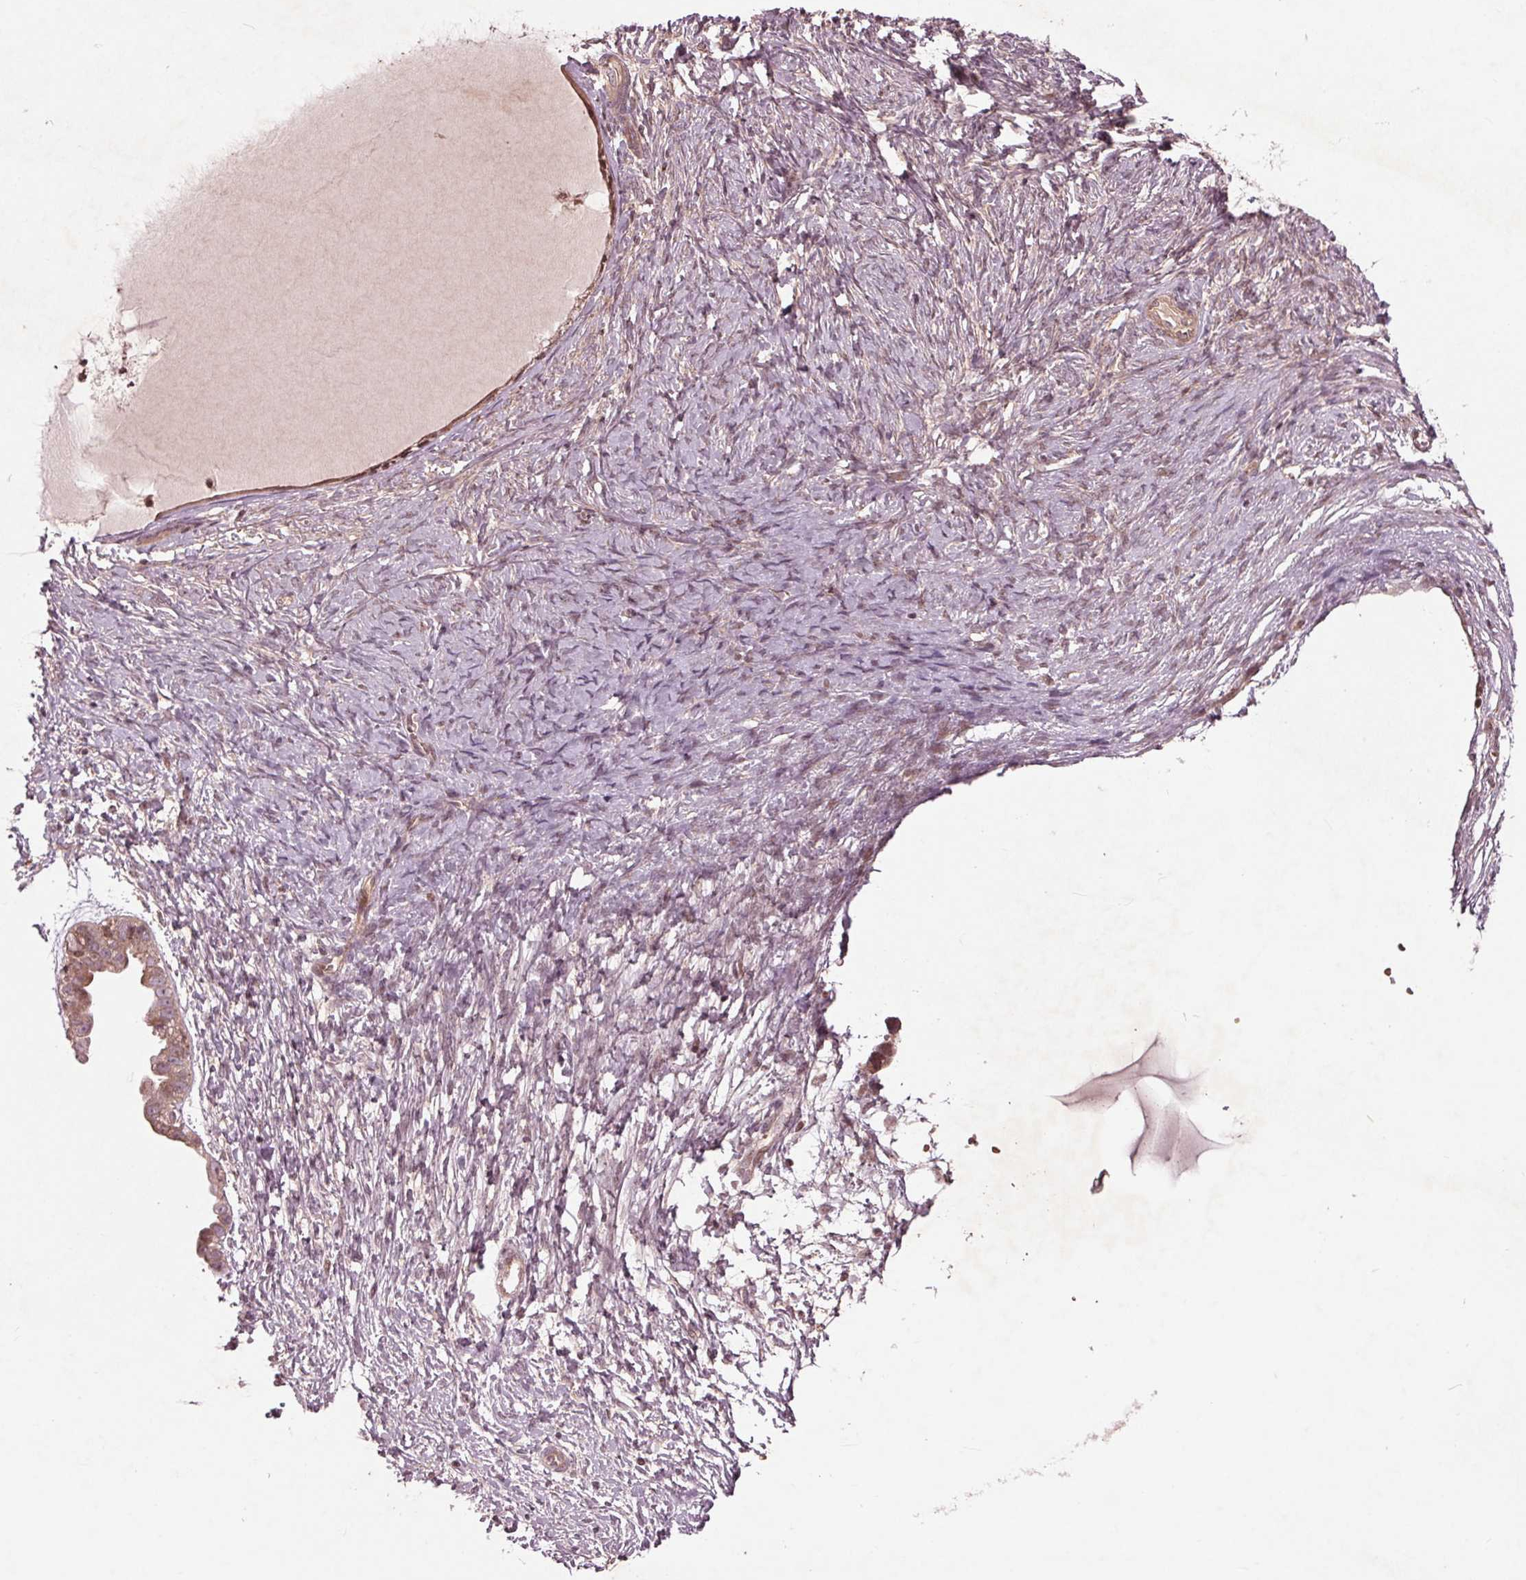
{"staining": {"intensity": "weak", "quantity": ">75%", "location": "cytoplasmic/membranous"}, "tissue": "ovarian cancer", "cell_type": "Tumor cells", "image_type": "cancer", "snomed": [{"axis": "morphology", "description": "Cystadenocarcinoma, serous, NOS"}, {"axis": "topography", "description": "Ovary"}], "caption": "The image demonstrates immunohistochemical staining of ovarian cancer. There is weak cytoplasmic/membranous positivity is identified in approximately >75% of tumor cells. The protein of interest is shown in brown color, while the nuclei are stained blue.", "gene": "CDKL4", "patient": {"sex": "female", "age": 59}}